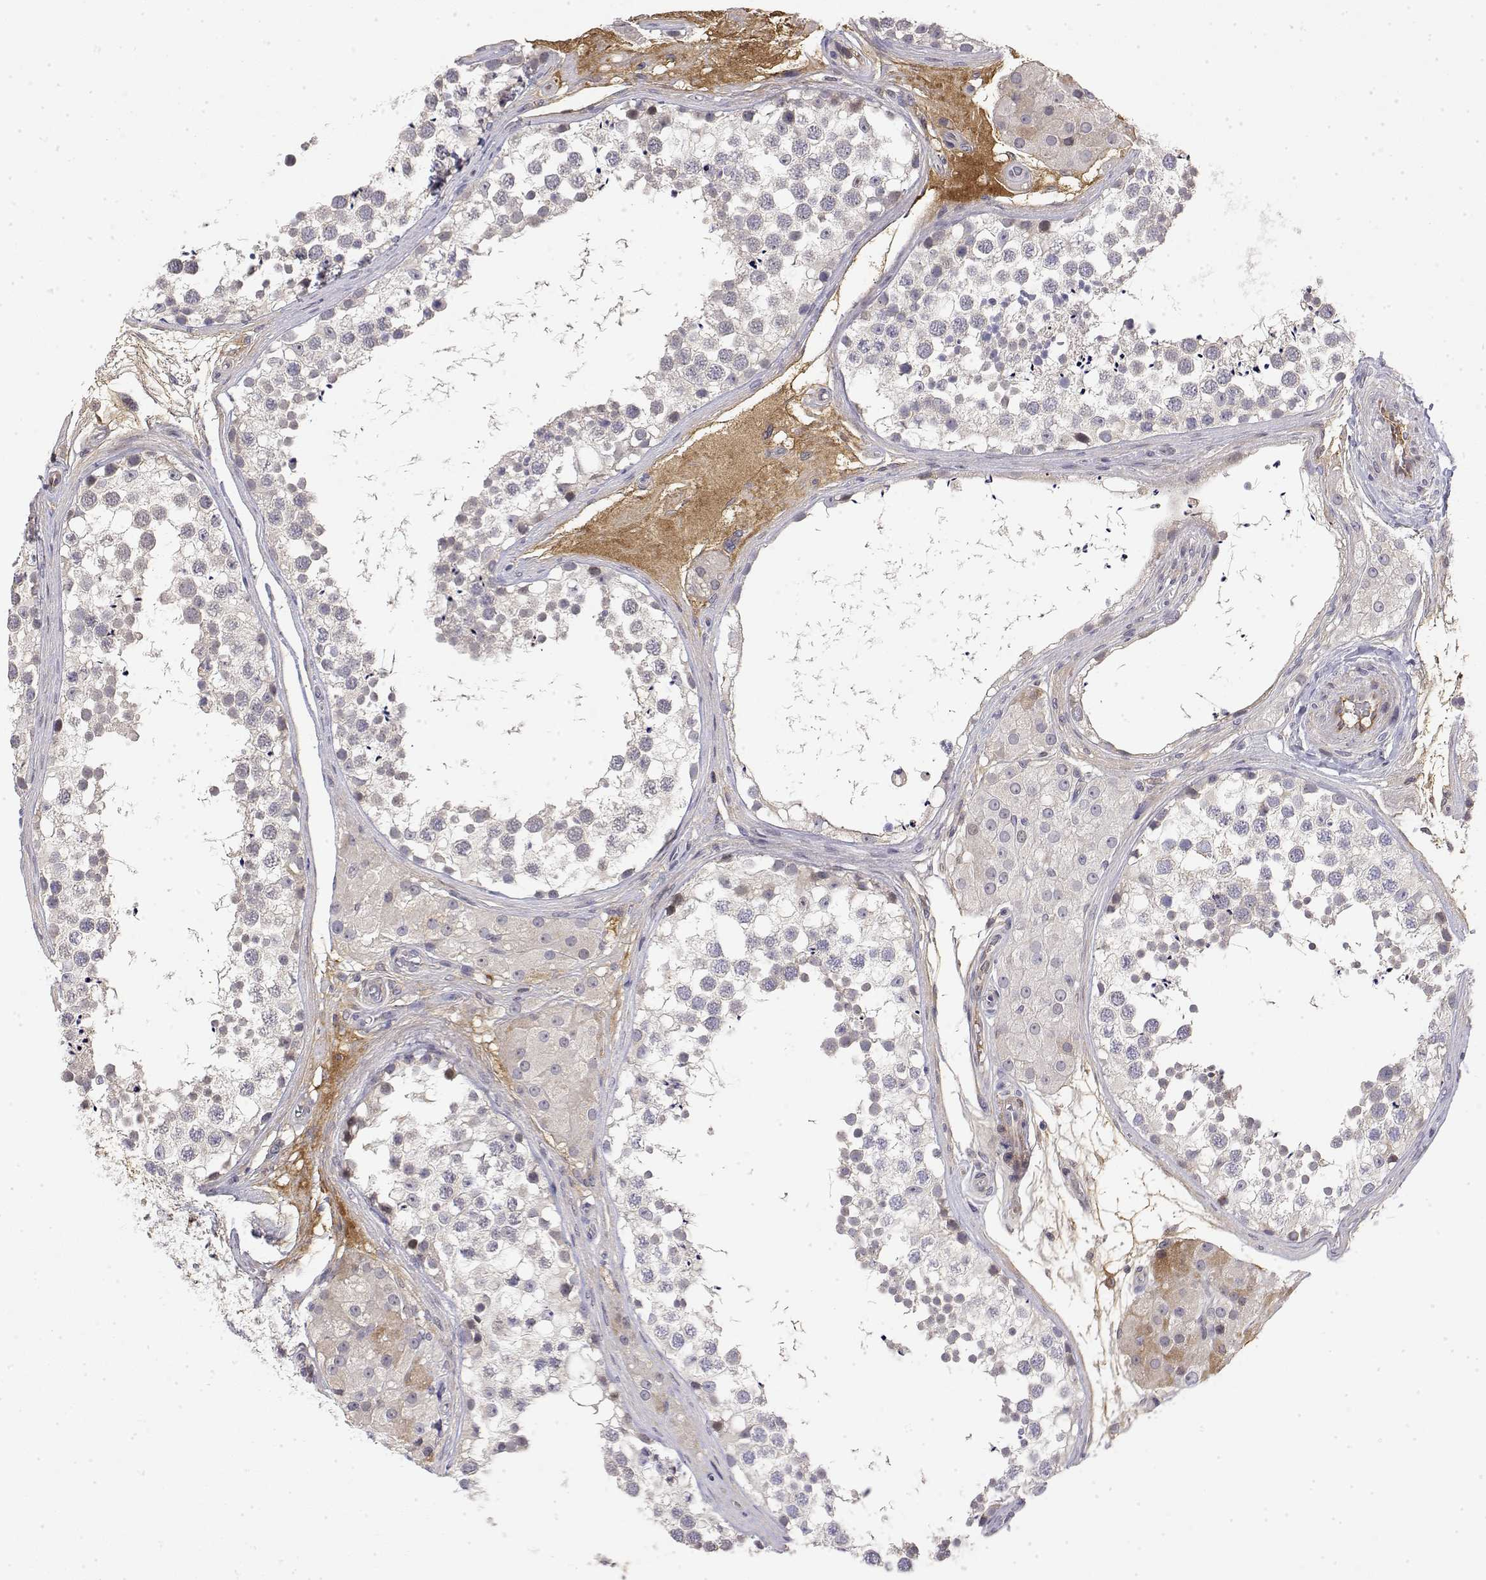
{"staining": {"intensity": "negative", "quantity": "none", "location": "none"}, "tissue": "testis", "cell_type": "Cells in seminiferous ducts", "image_type": "normal", "snomed": [{"axis": "morphology", "description": "Normal tissue, NOS"}, {"axis": "morphology", "description": "Seminoma, NOS"}, {"axis": "topography", "description": "Testis"}], "caption": "High magnification brightfield microscopy of unremarkable testis stained with DAB (3,3'-diaminobenzidine) (brown) and counterstained with hematoxylin (blue): cells in seminiferous ducts show no significant expression. (Brightfield microscopy of DAB IHC at high magnification).", "gene": "IGFBP4", "patient": {"sex": "male", "age": 65}}